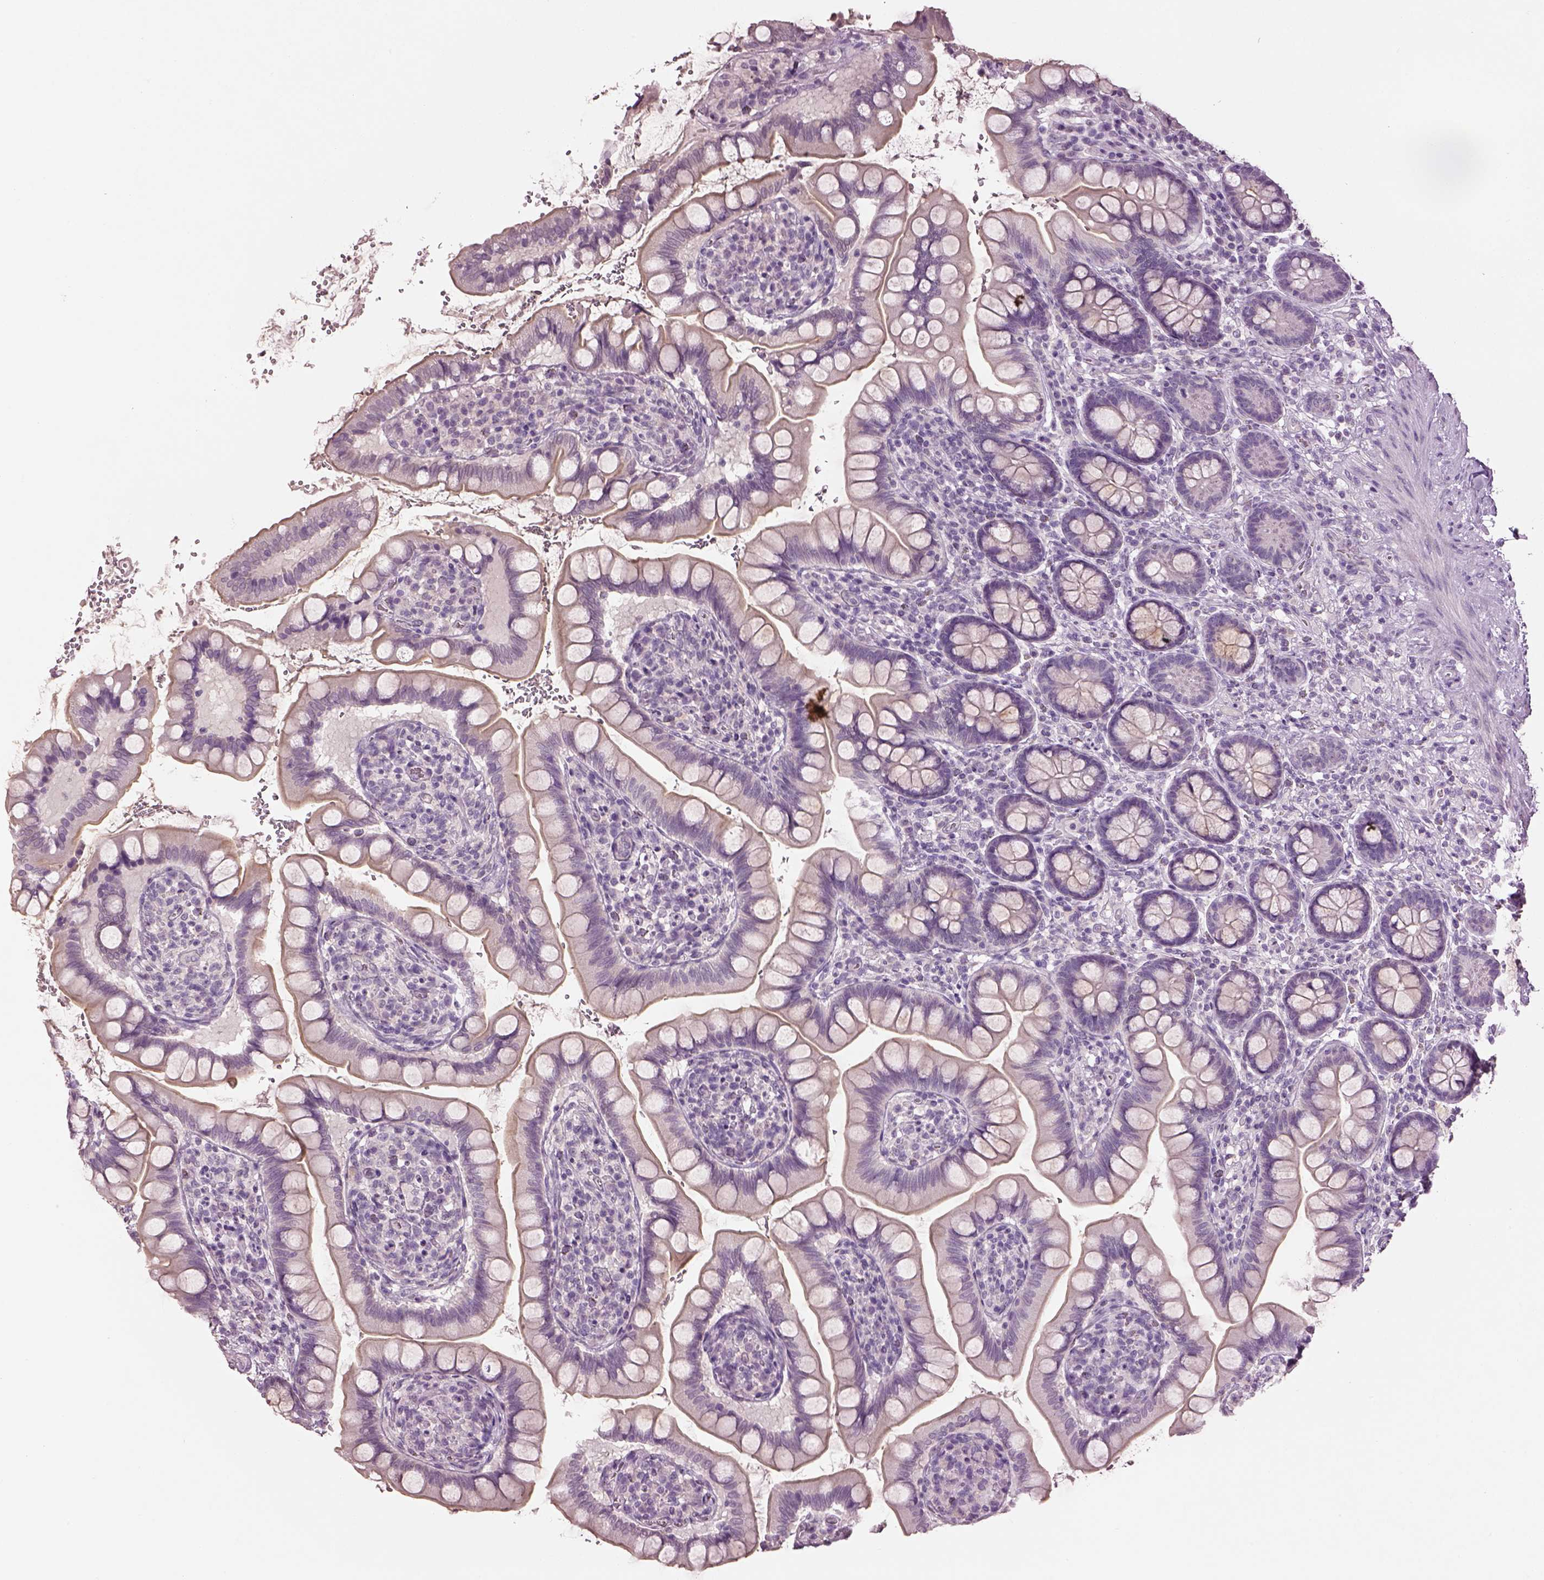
{"staining": {"intensity": "negative", "quantity": "none", "location": "none"}, "tissue": "small intestine", "cell_type": "Glandular cells", "image_type": "normal", "snomed": [{"axis": "morphology", "description": "Normal tissue, NOS"}, {"axis": "topography", "description": "Small intestine"}], "caption": "This is an IHC photomicrograph of benign human small intestine. There is no positivity in glandular cells.", "gene": "KCNIP3", "patient": {"sex": "female", "age": 56}}